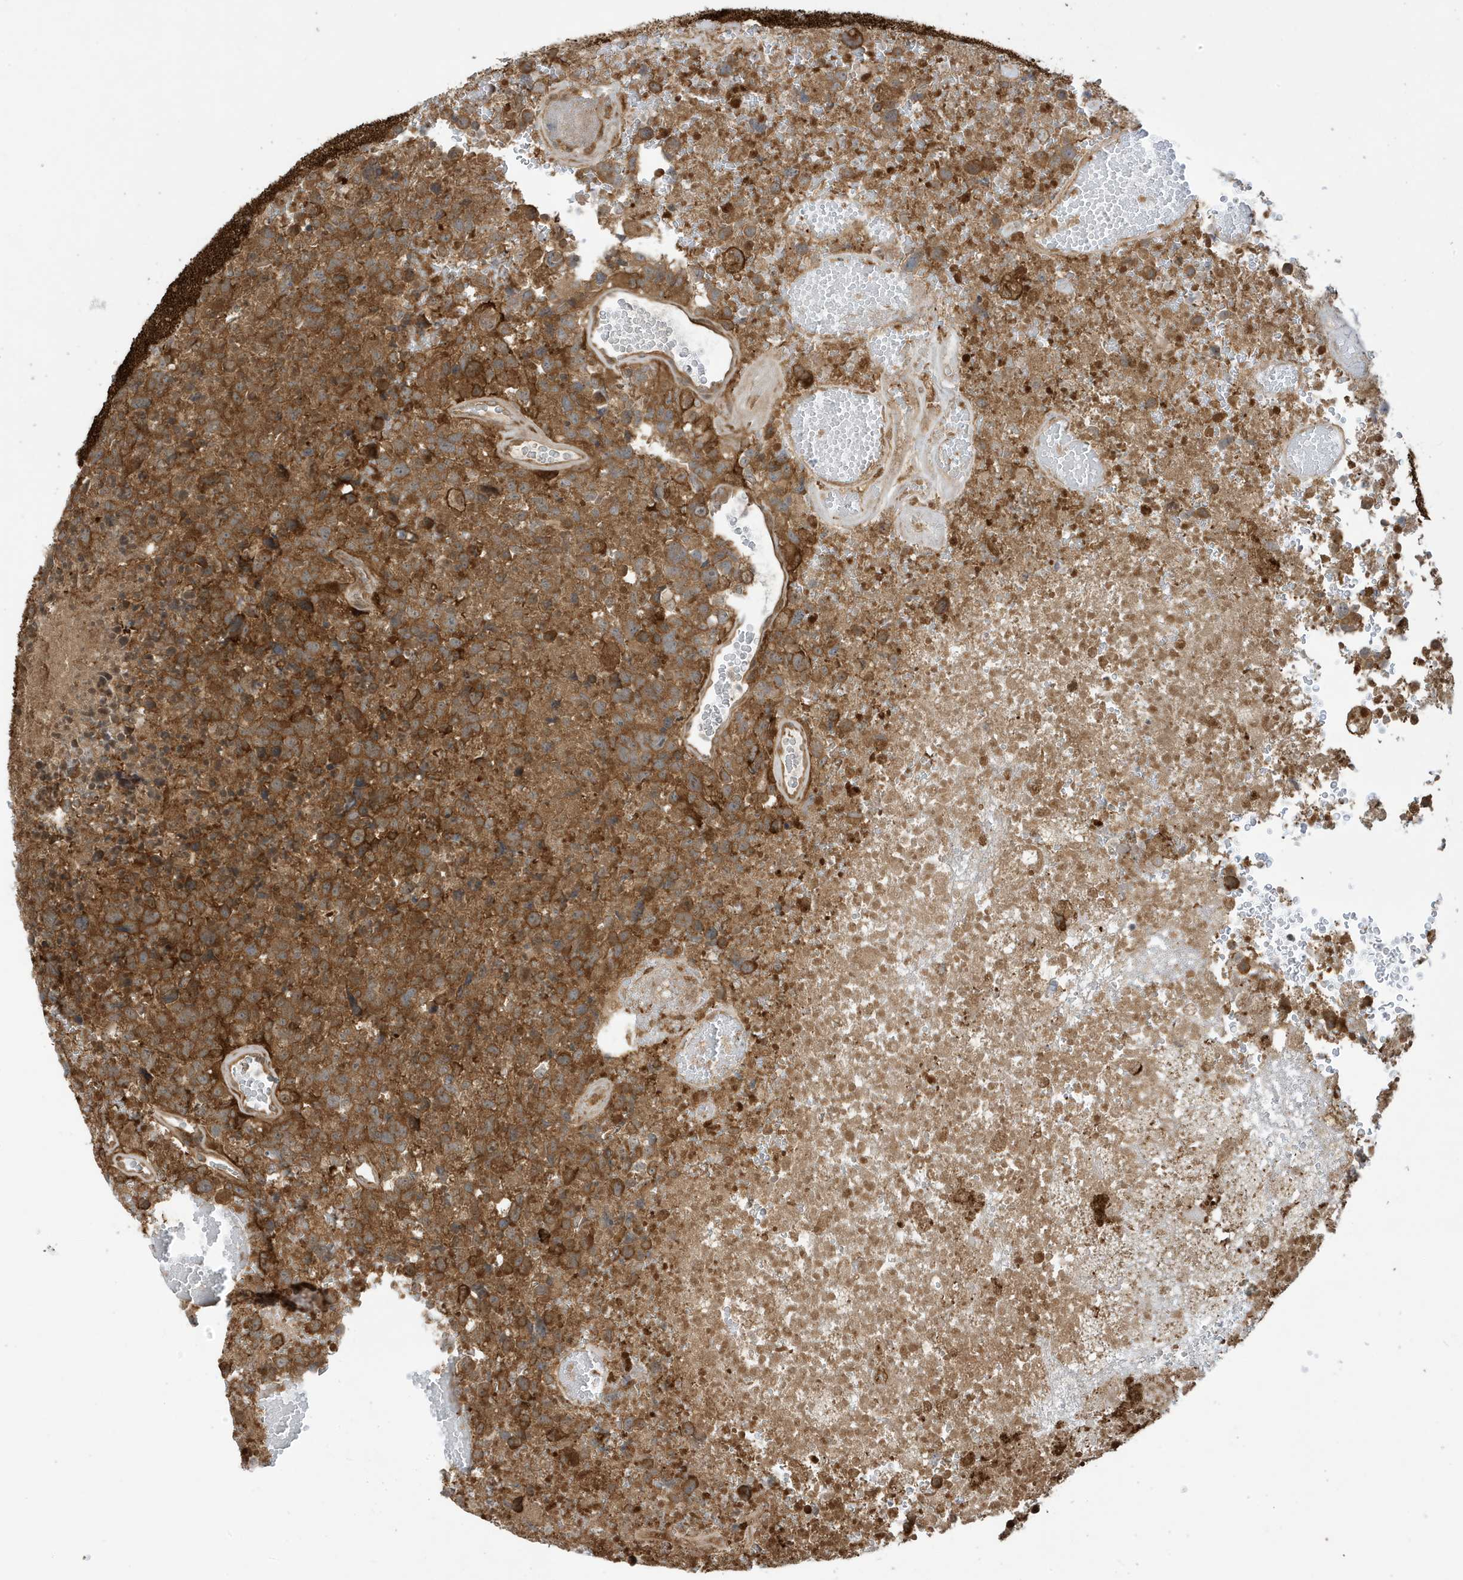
{"staining": {"intensity": "moderate", "quantity": ">75%", "location": "cytoplasmic/membranous"}, "tissue": "glioma", "cell_type": "Tumor cells", "image_type": "cancer", "snomed": [{"axis": "morphology", "description": "Glioma, malignant, High grade"}, {"axis": "topography", "description": "Brain"}], "caption": "A brown stain labels moderate cytoplasmic/membranous positivity of a protein in malignant glioma (high-grade) tumor cells.", "gene": "CDC42EP3", "patient": {"sex": "male", "age": 69}}